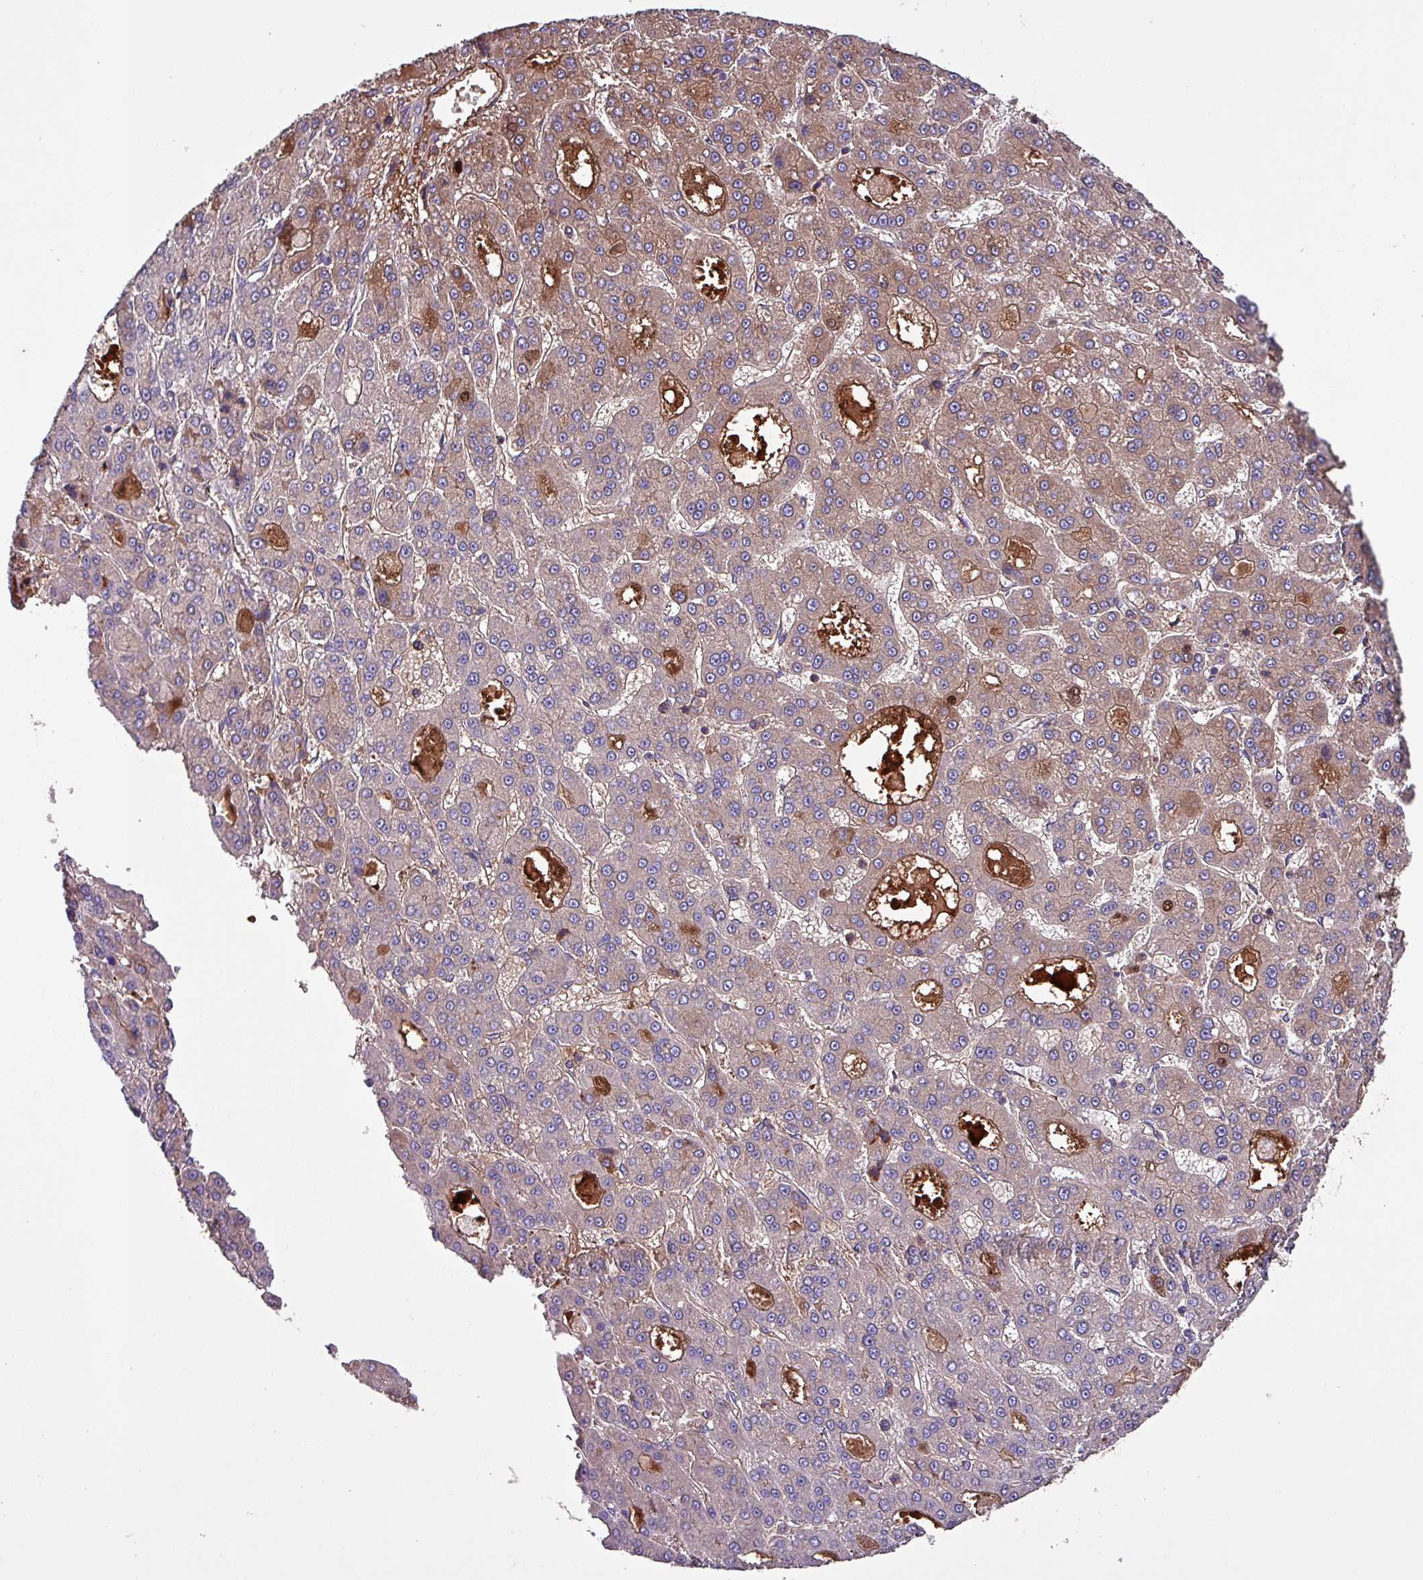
{"staining": {"intensity": "moderate", "quantity": "25%-75%", "location": "cytoplasmic/membranous"}, "tissue": "liver cancer", "cell_type": "Tumor cells", "image_type": "cancer", "snomed": [{"axis": "morphology", "description": "Carcinoma, Hepatocellular, NOS"}, {"axis": "topography", "description": "Liver"}], "caption": "High-magnification brightfield microscopy of liver hepatocellular carcinoma stained with DAB (brown) and counterstained with hematoxylin (blue). tumor cells exhibit moderate cytoplasmic/membranous positivity is seen in about25%-75% of cells.", "gene": "HP", "patient": {"sex": "male", "age": 70}}